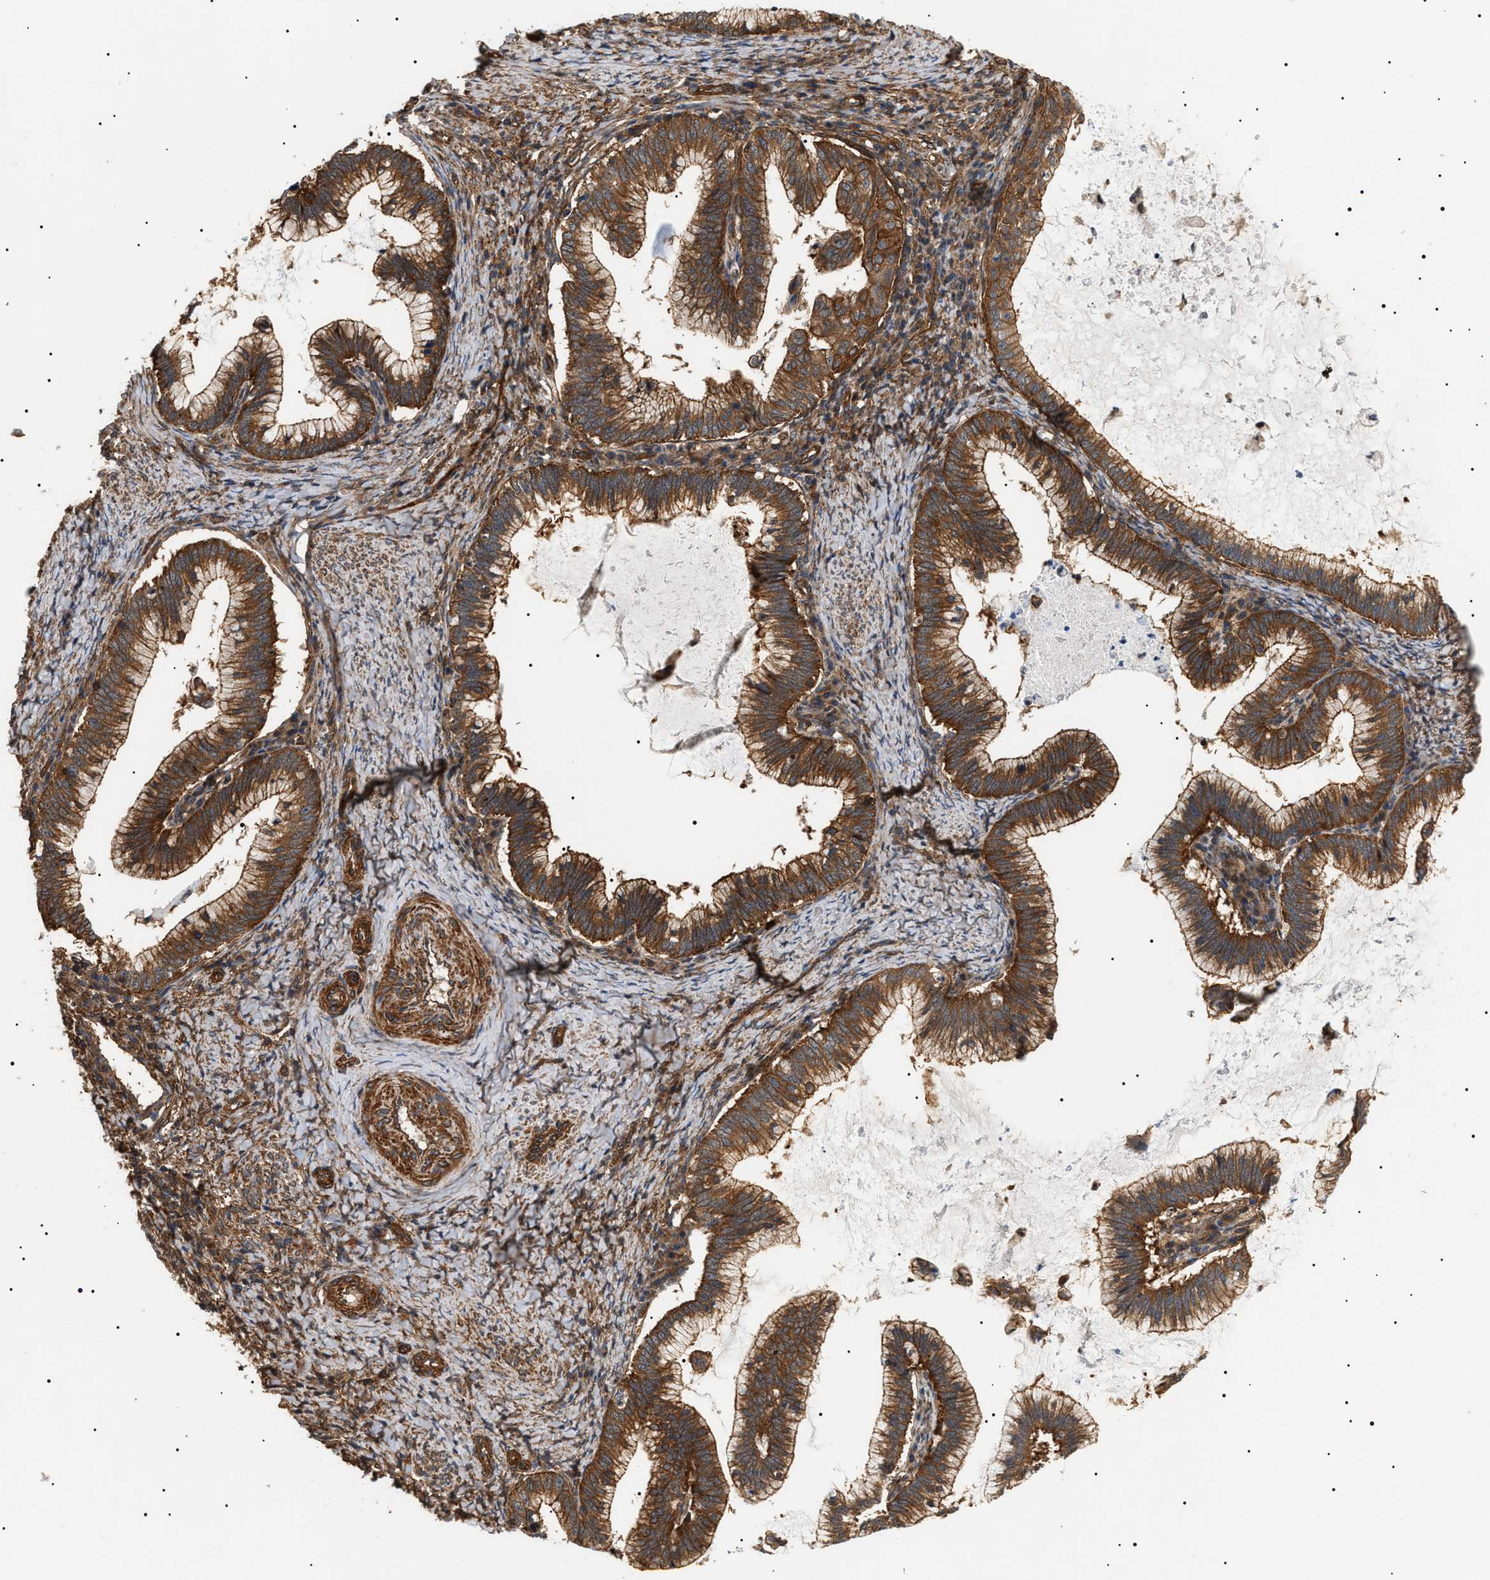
{"staining": {"intensity": "strong", "quantity": ">75%", "location": "cytoplasmic/membranous"}, "tissue": "cervical cancer", "cell_type": "Tumor cells", "image_type": "cancer", "snomed": [{"axis": "morphology", "description": "Adenocarcinoma, NOS"}, {"axis": "topography", "description": "Cervix"}], "caption": "Immunohistochemical staining of human cervical cancer reveals strong cytoplasmic/membranous protein positivity in about >75% of tumor cells.", "gene": "SH3GLB2", "patient": {"sex": "female", "age": 36}}